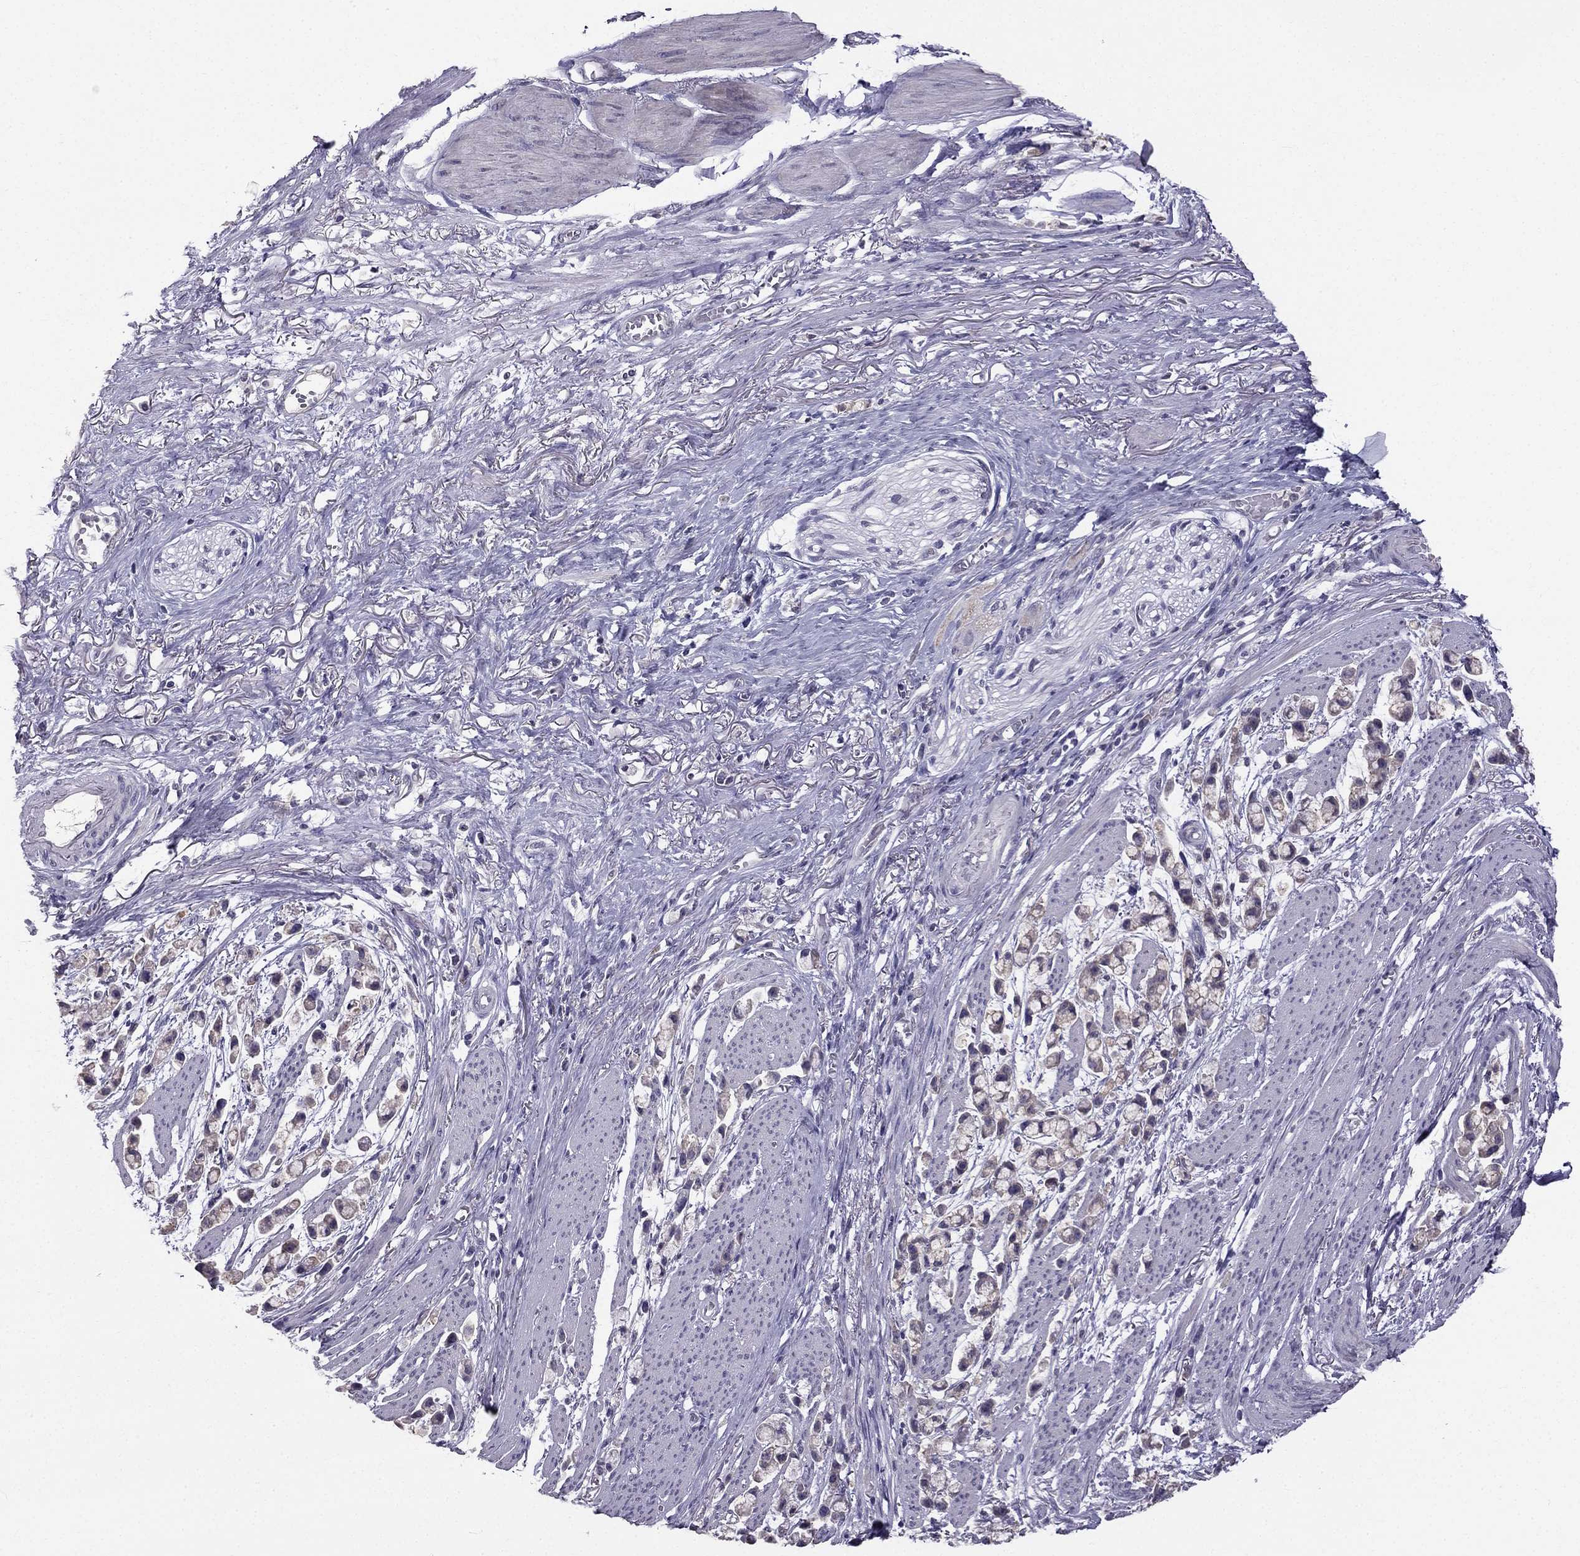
{"staining": {"intensity": "weak", "quantity": "<25%", "location": "cytoplasmic/membranous"}, "tissue": "stomach cancer", "cell_type": "Tumor cells", "image_type": "cancer", "snomed": [{"axis": "morphology", "description": "Adenocarcinoma, NOS"}, {"axis": "topography", "description": "Stomach"}], "caption": "Immunohistochemistry of human adenocarcinoma (stomach) reveals no positivity in tumor cells.", "gene": "SCG5", "patient": {"sex": "female", "age": 81}}